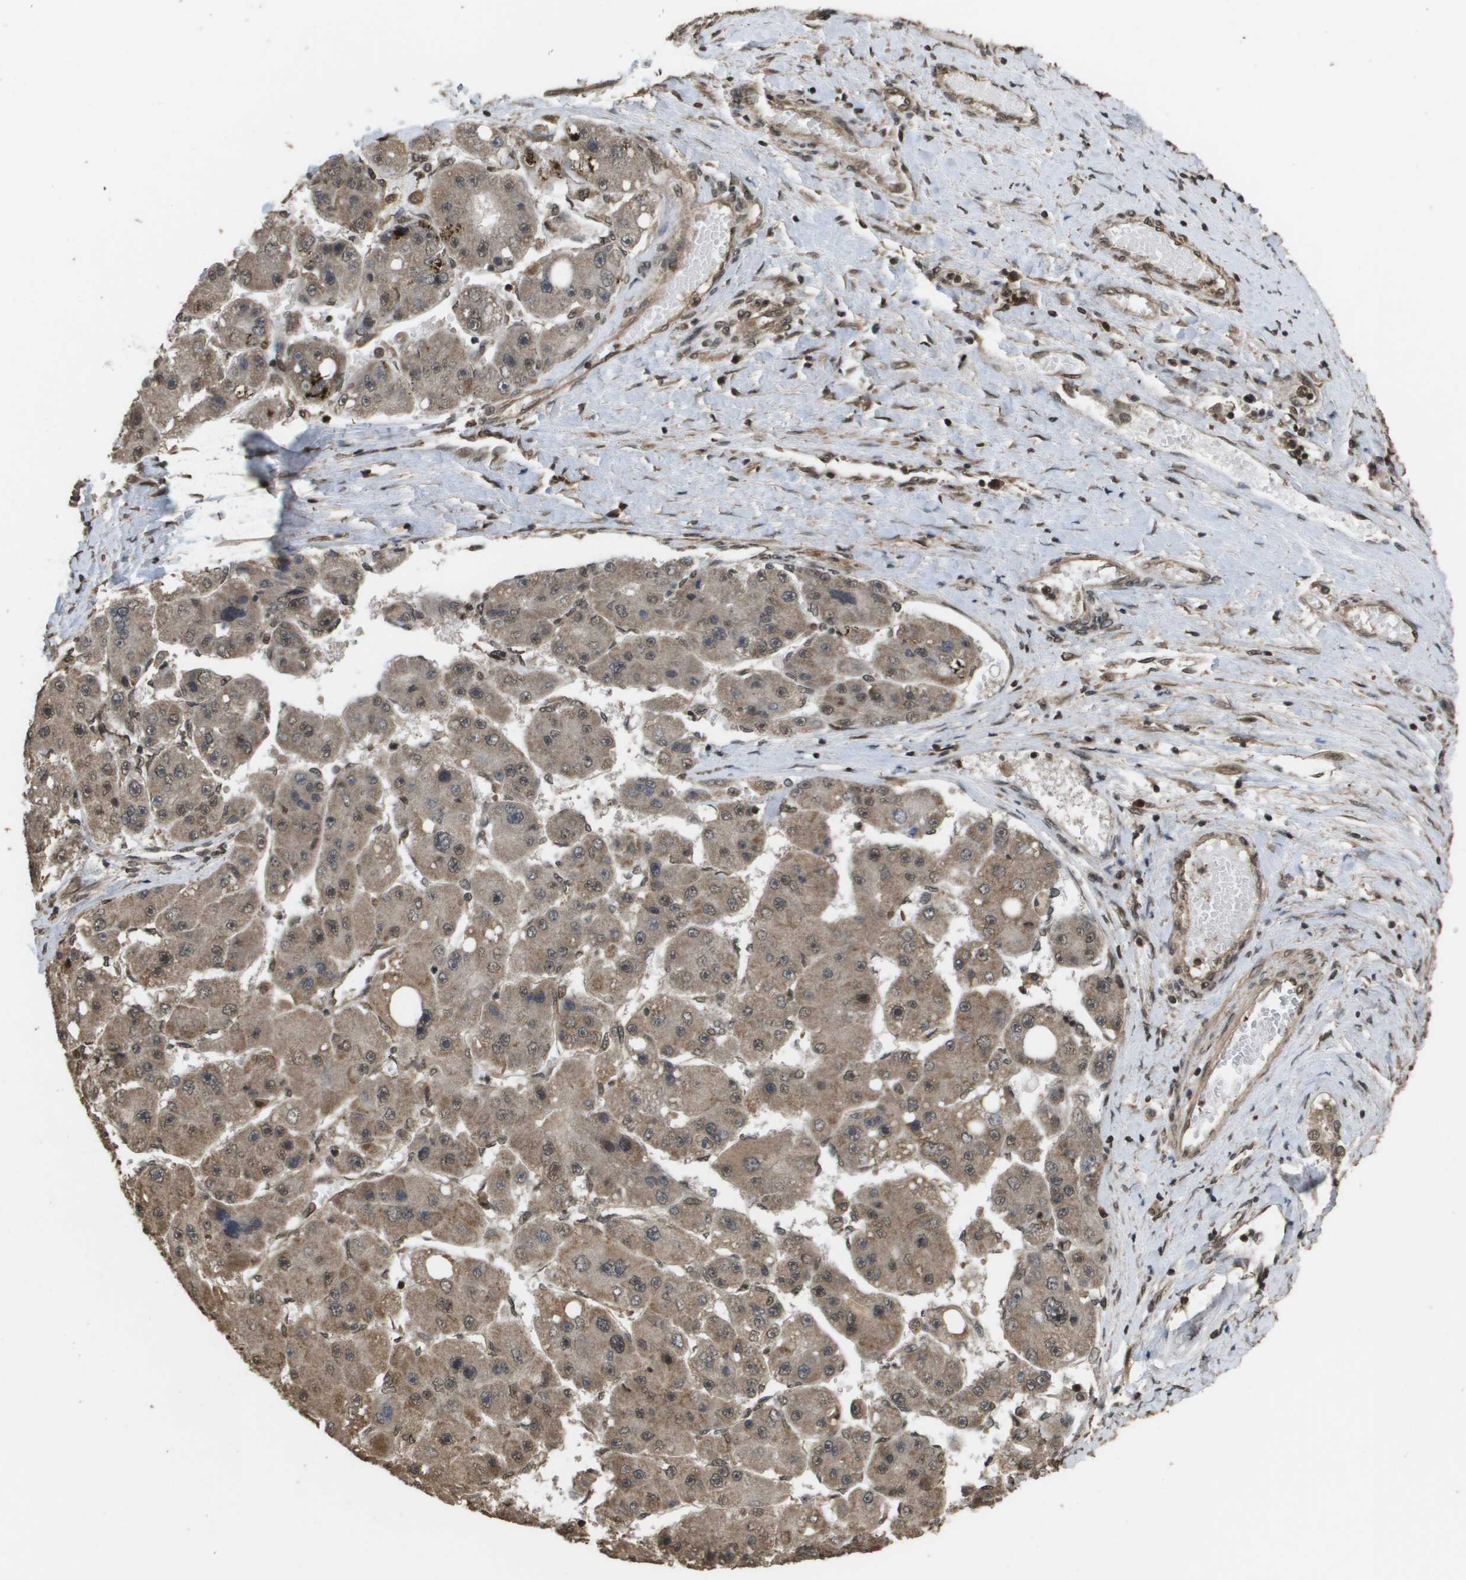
{"staining": {"intensity": "weak", "quantity": ">75%", "location": "cytoplasmic/membranous,nuclear"}, "tissue": "liver cancer", "cell_type": "Tumor cells", "image_type": "cancer", "snomed": [{"axis": "morphology", "description": "Carcinoma, Hepatocellular, NOS"}, {"axis": "topography", "description": "Liver"}], "caption": "Tumor cells demonstrate low levels of weak cytoplasmic/membranous and nuclear expression in about >75% of cells in human hepatocellular carcinoma (liver).", "gene": "AXIN2", "patient": {"sex": "female", "age": 61}}